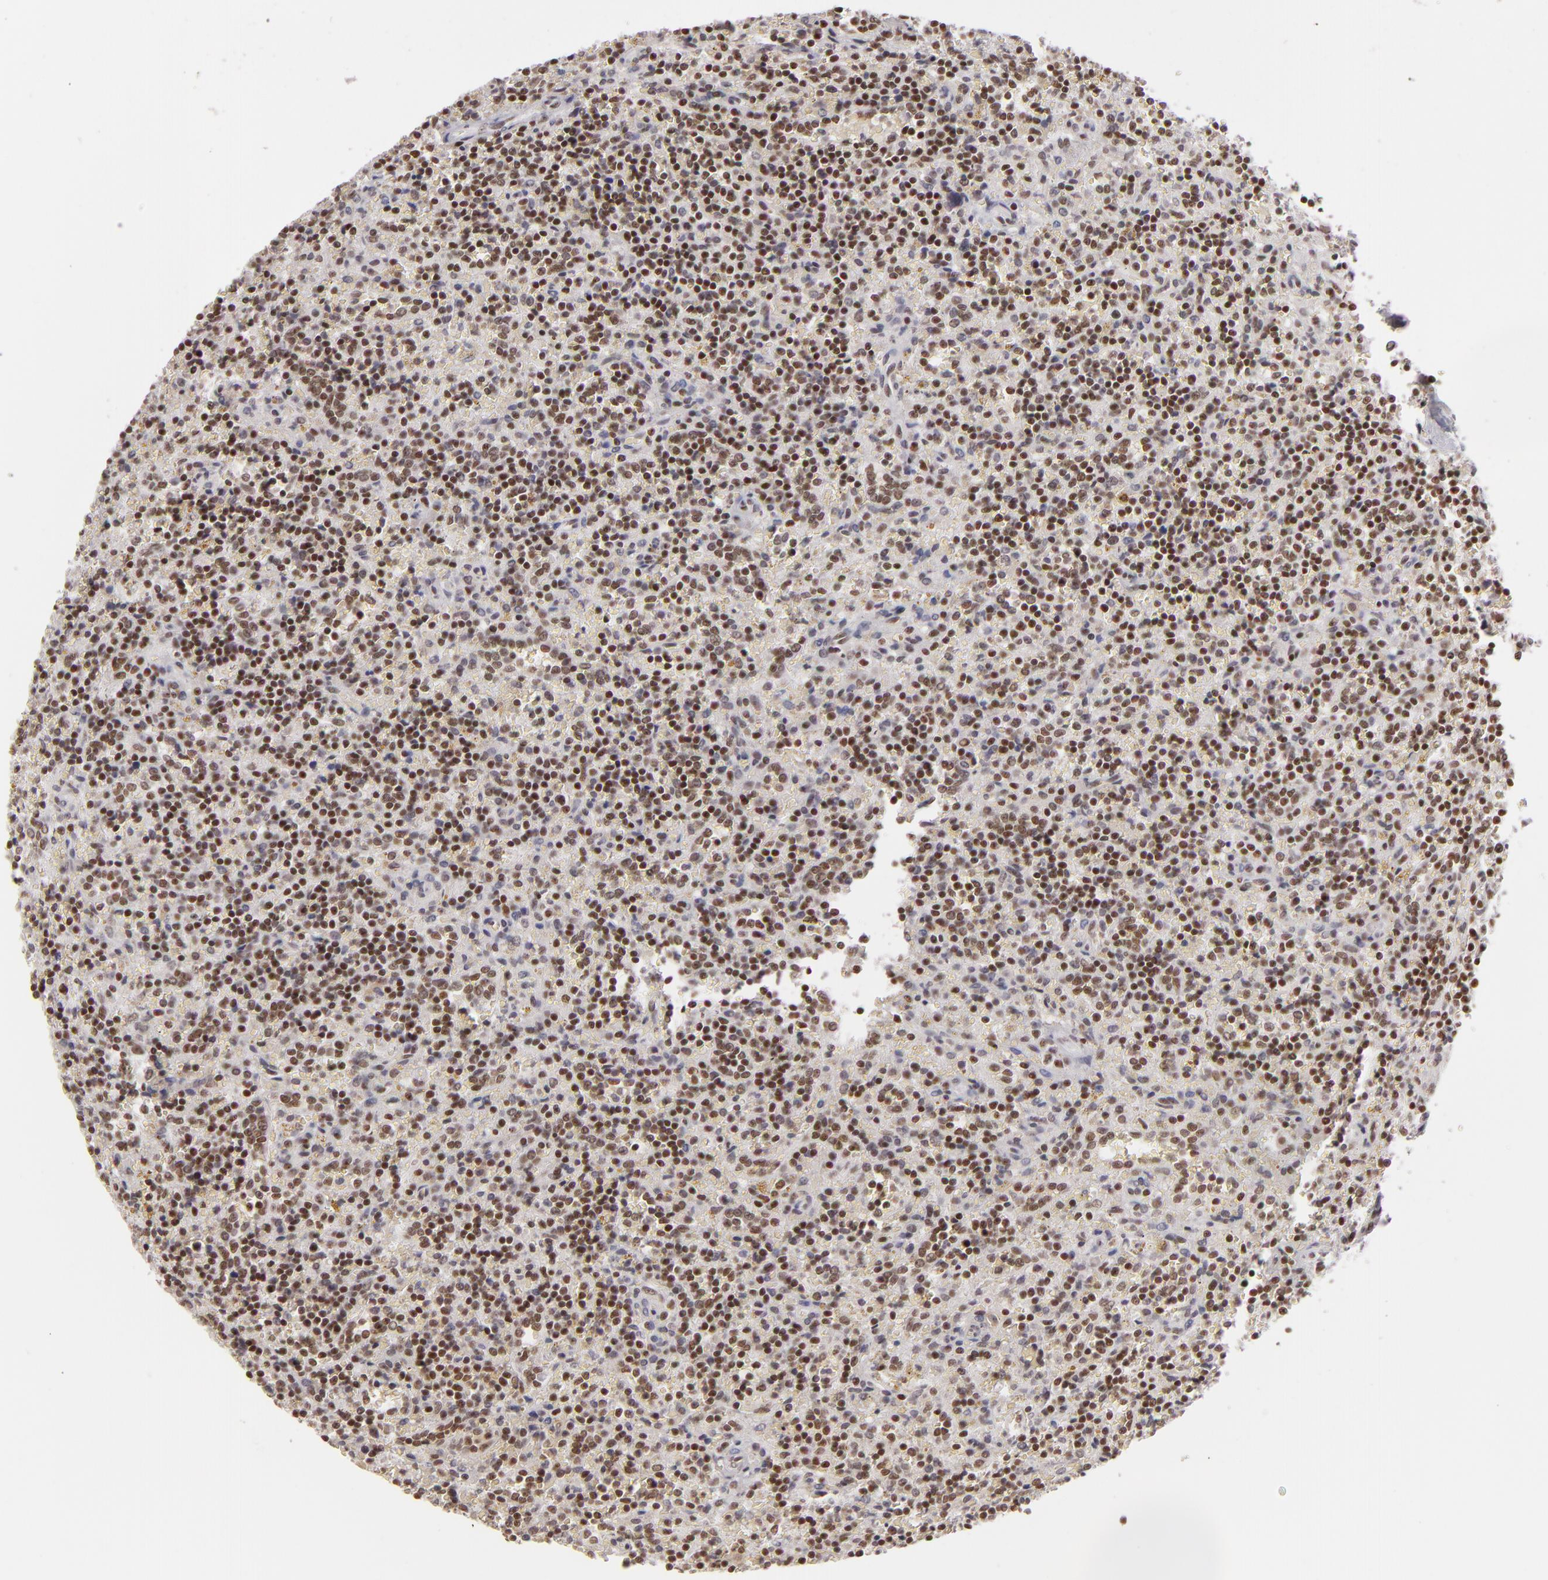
{"staining": {"intensity": "strong", "quantity": ">75%", "location": "nuclear"}, "tissue": "lymphoma", "cell_type": "Tumor cells", "image_type": "cancer", "snomed": [{"axis": "morphology", "description": "Malignant lymphoma, non-Hodgkin's type, Low grade"}, {"axis": "topography", "description": "Spleen"}], "caption": "A histopathology image of lymphoma stained for a protein shows strong nuclear brown staining in tumor cells.", "gene": "DAXX", "patient": {"sex": "male", "age": 67}}